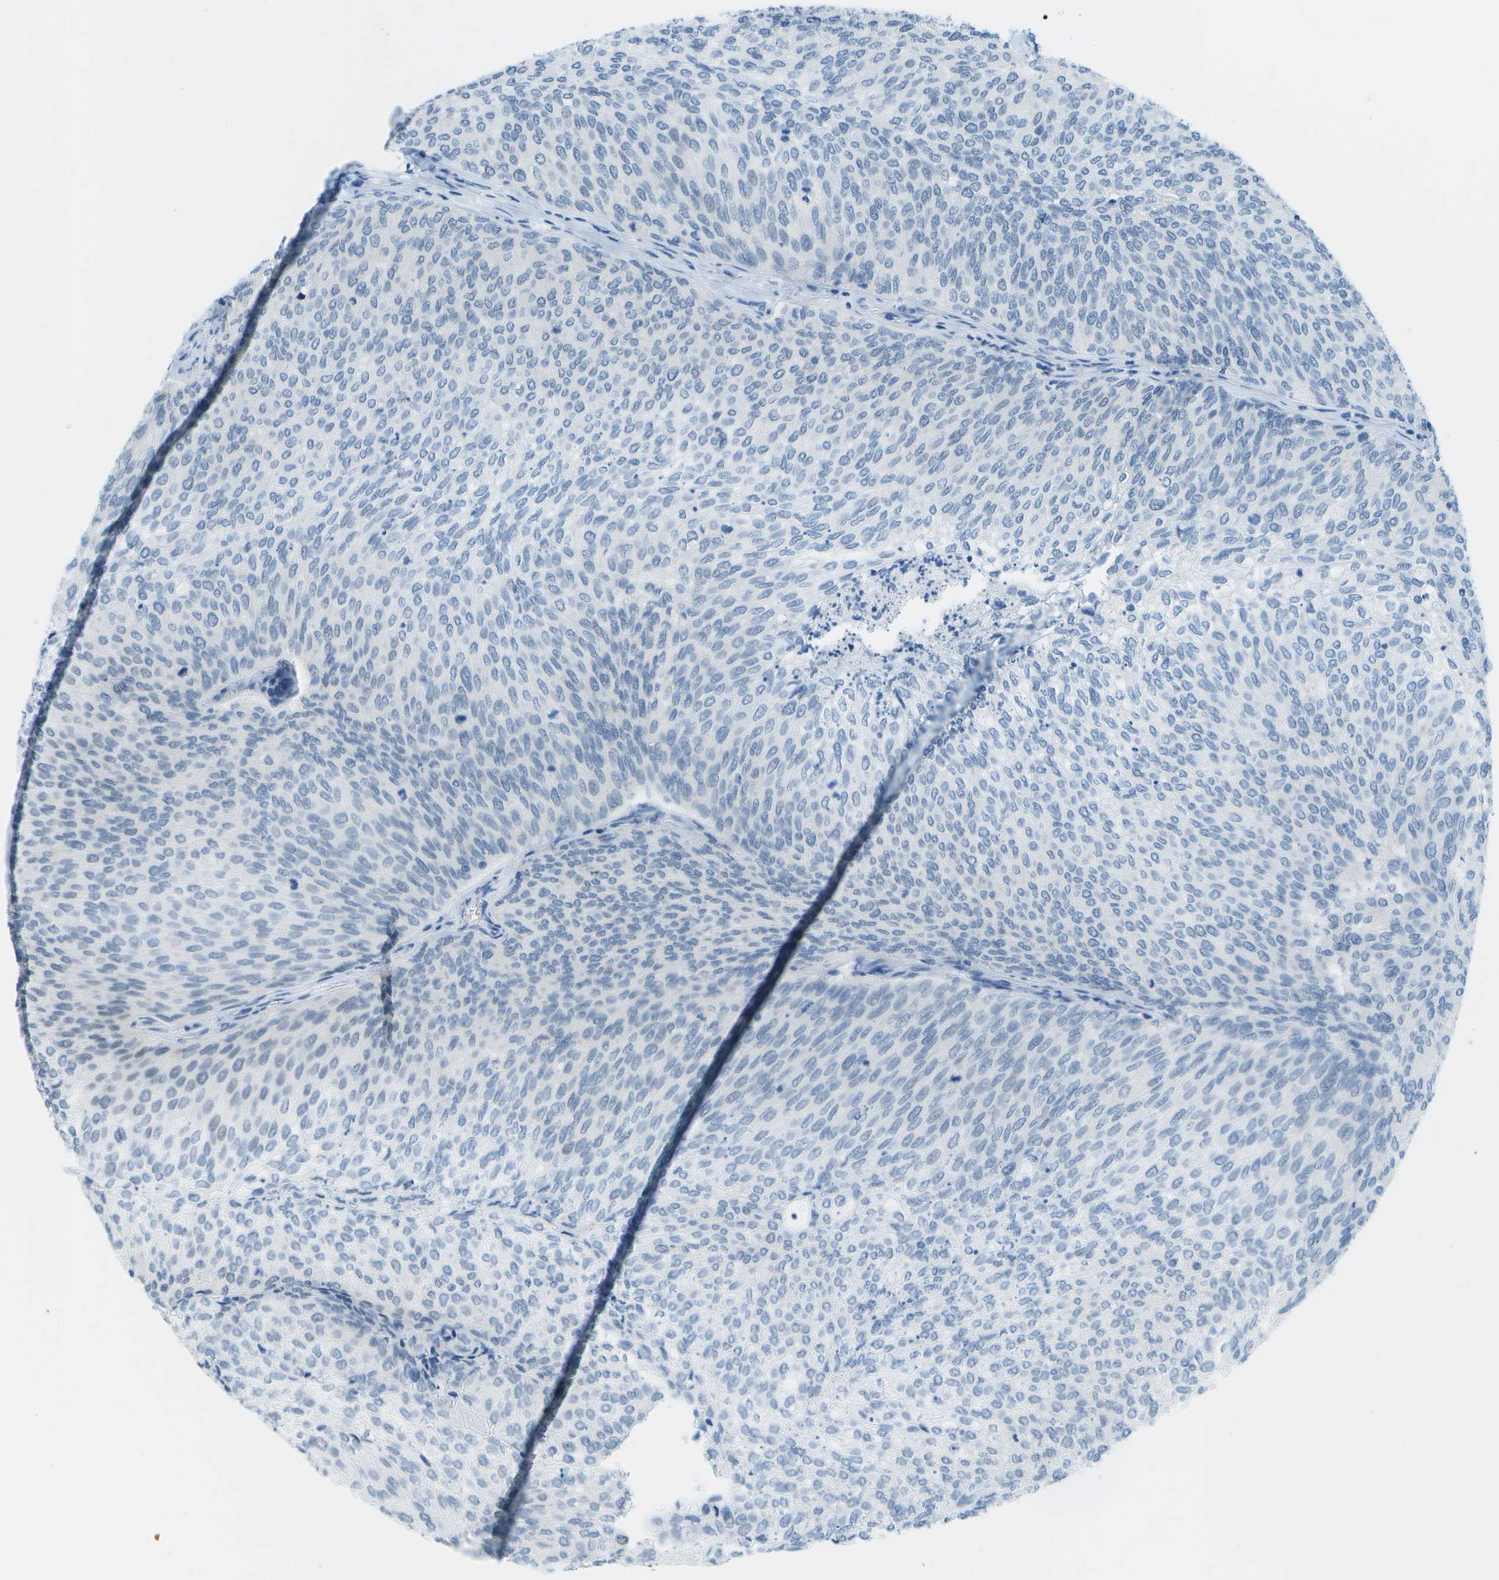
{"staining": {"intensity": "negative", "quantity": "none", "location": "none"}, "tissue": "urothelial cancer", "cell_type": "Tumor cells", "image_type": "cancer", "snomed": [{"axis": "morphology", "description": "Urothelial carcinoma, Low grade"}, {"axis": "topography", "description": "Urinary bladder"}], "caption": "The IHC image has no significant positivity in tumor cells of urothelial cancer tissue.", "gene": "NEK11", "patient": {"sex": "female", "age": 79}}